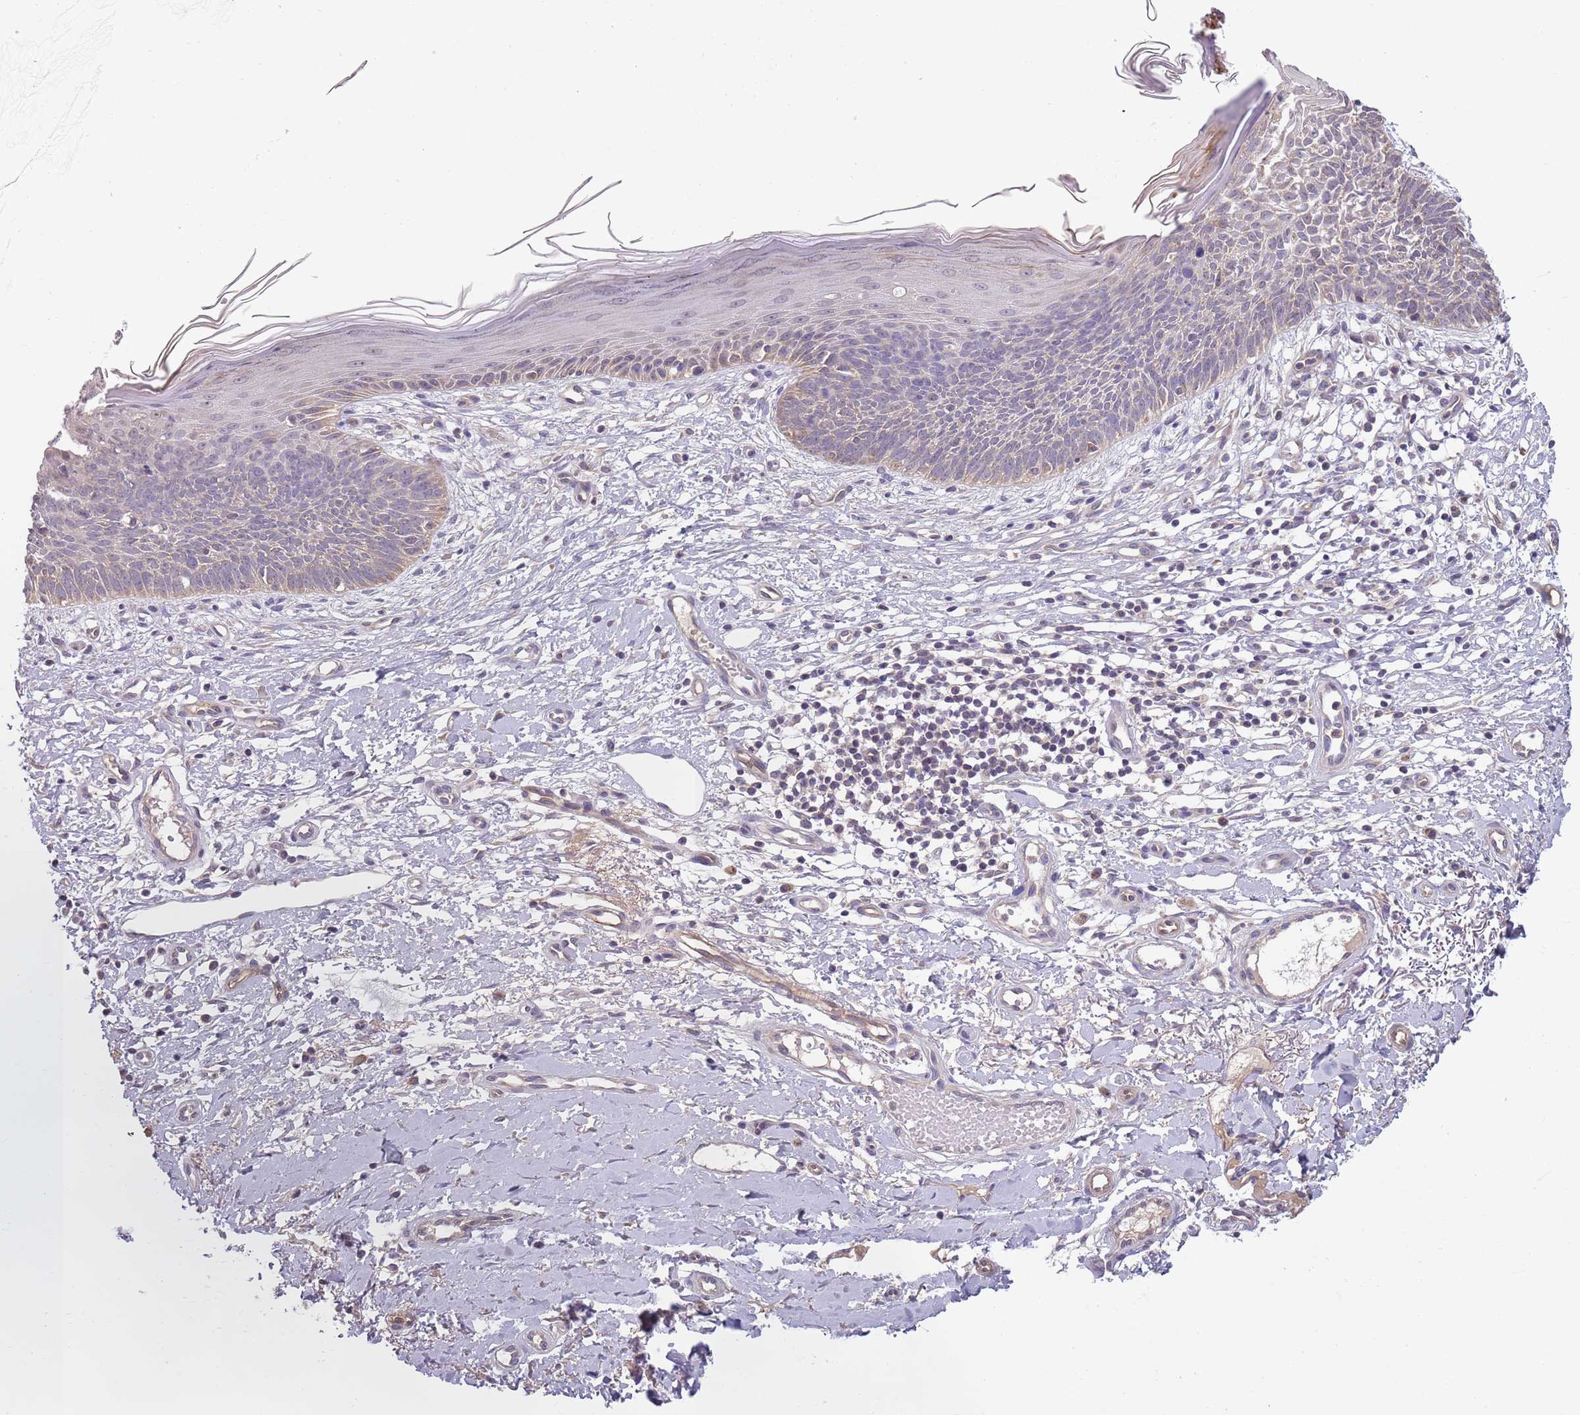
{"staining": {"intensity": "negative", "quantity": "none", "location": "none"}, "tissue": "skin cancer", "cell_type": "Tumor cells", "image_type": "cancer", "snomed": [{"axis": "morphology", "description": "Basal cell carcinoma"}, {"axis": "topography", "description": "Skin"}], "caption": "Tumor cells are negative for protein expression in human skin cancer (basal cell carcinoma).", "gene": "SKOR2", "patient": {"sex": "male", "age": 78}}